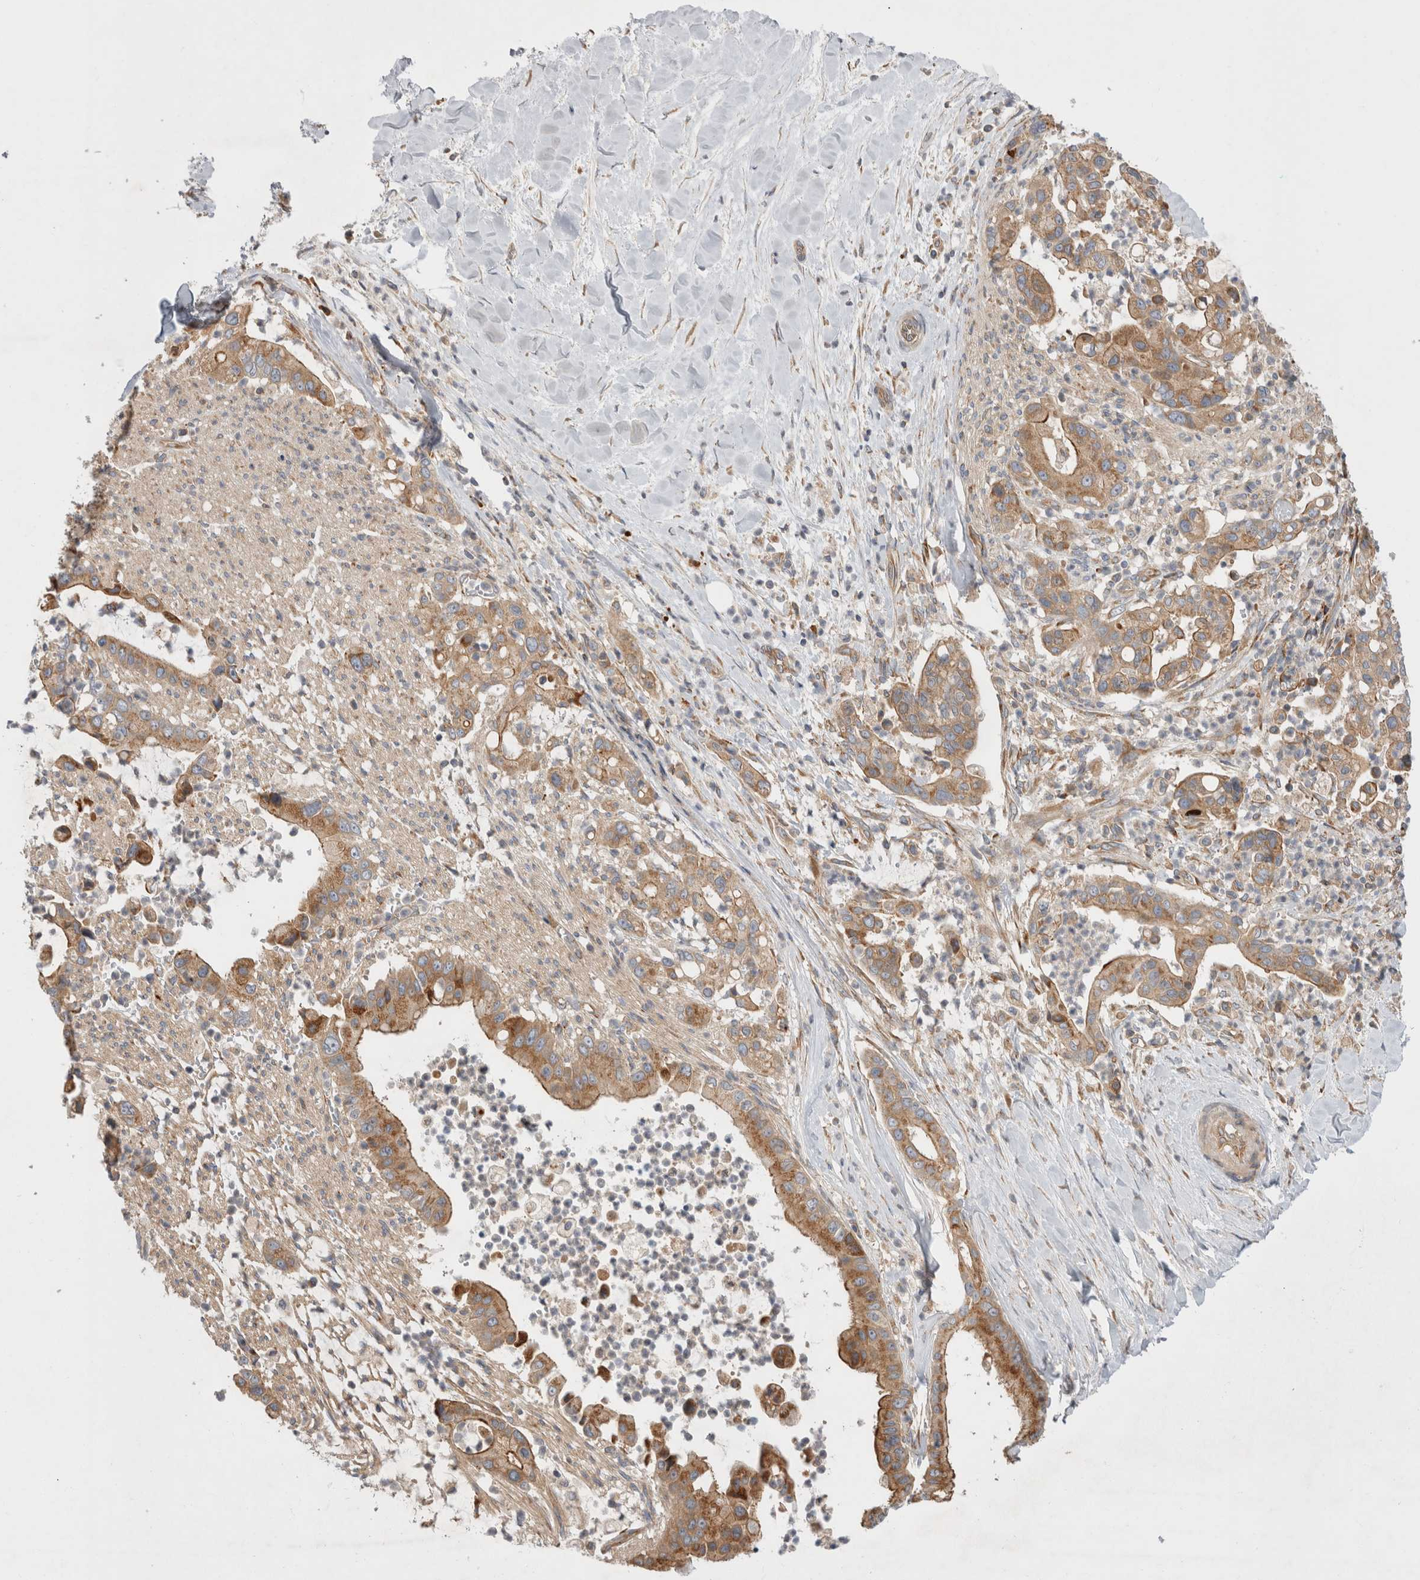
{"staining": {"intensity": "moderate", "quantity": "25%-75%", "location": "cytoplasmic/membranous"}, "tissue": "liver cancer", "cell_type": "Tumor cells", "image_type": "cancer", "snomed": [{"axis": "morphology", "description": "Cholangiocarcinoma"}, {"axis": "topography", "description": "Liver"}], "caption": "Immunohistochemical staining of human liver cancer shows medium levels of moderate cytoplasmic/membranous protein positivity in approximately 25%-75% of tumor cells.", "gene": "PDCD10", "patient": {"sex": "female", "age": 54}}